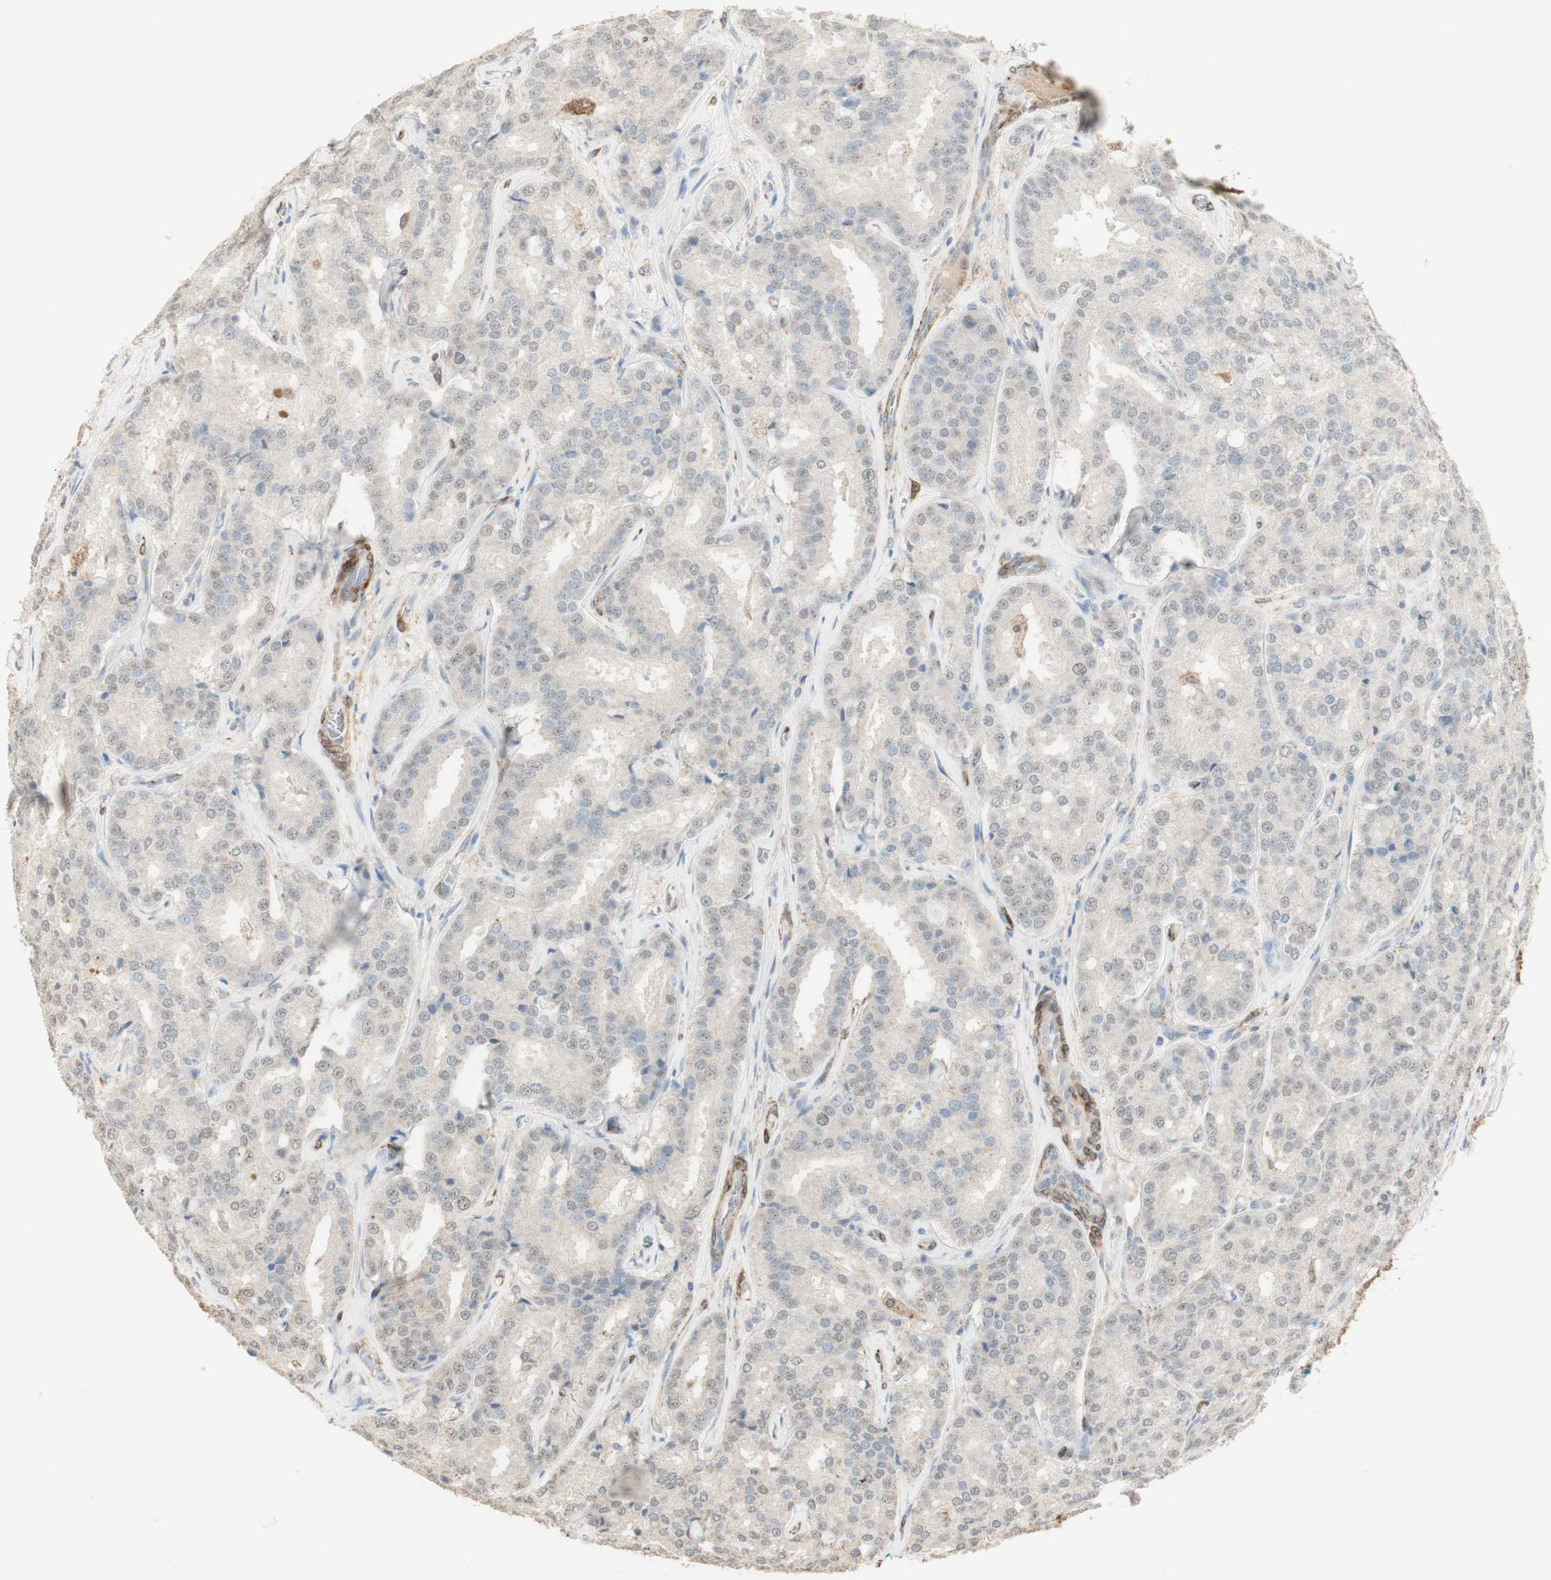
{"staining": {"intensity": "negative", "quantity": "none", "location": "none"}, "tissue": "prostate cancer", "cell_type": "Tumor cells", "image_type": "cancer", "snomed": [{"axis": "morphology", "description": "Adenocarcinoma, High grade"}, {"axis": "topography", "description": "Prostate"}], "caption": "Human prostate adenocarcinoma (high-grade) stained for a protein using immunohistochemistry displays no staining in tumor cells.", "gene": "MUC3A", "patient": {"sex": "male", "age": 65}}